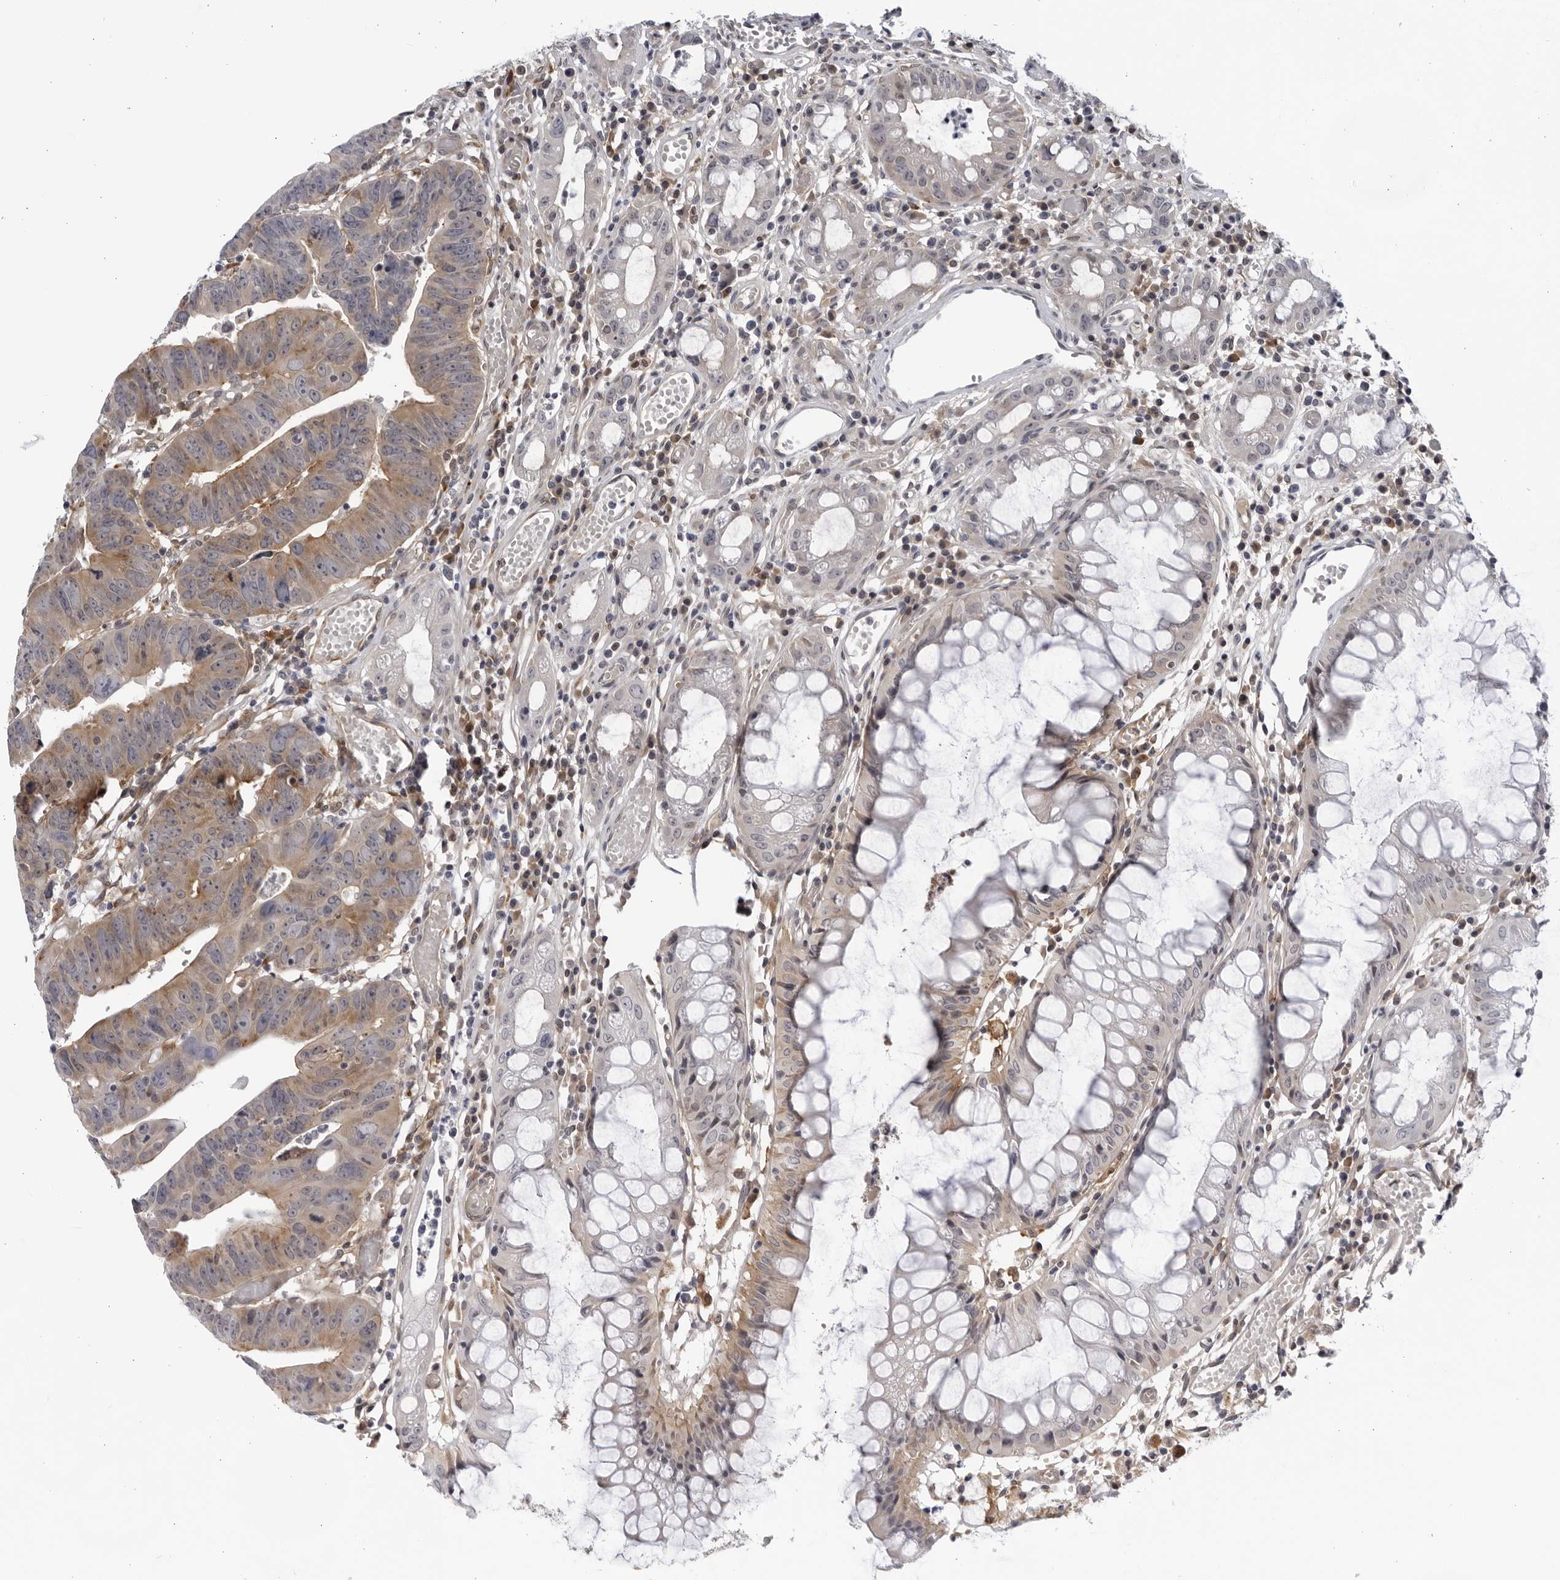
{"staining": {"intensity": "weak", "quantity": ">75%", "location": "cytoplasmic/membranous"}, "tissue": "colorectal cancer", "cell_type": "Tumor cells", "image_type": "cancer", "snomed": [{"axis": "morphology", "description": "Adenocarcinoma, NOS"}, {"axis": "topography", "description": "Rectum"}], "caption": "IHC staining of colorectal adenocarcinoma, which reveals low levels of weak cytoplasmic/membranous expression in about >75% of tumor cells indicating weak cytoplasmic/membranous protein expression. The staining was performed using DAB (brown) for protein detection and nuclei were counterstained in hematoxylin (blue).", "gene": "BMP2K", "patient": {"sex": "female", "age": 65}}